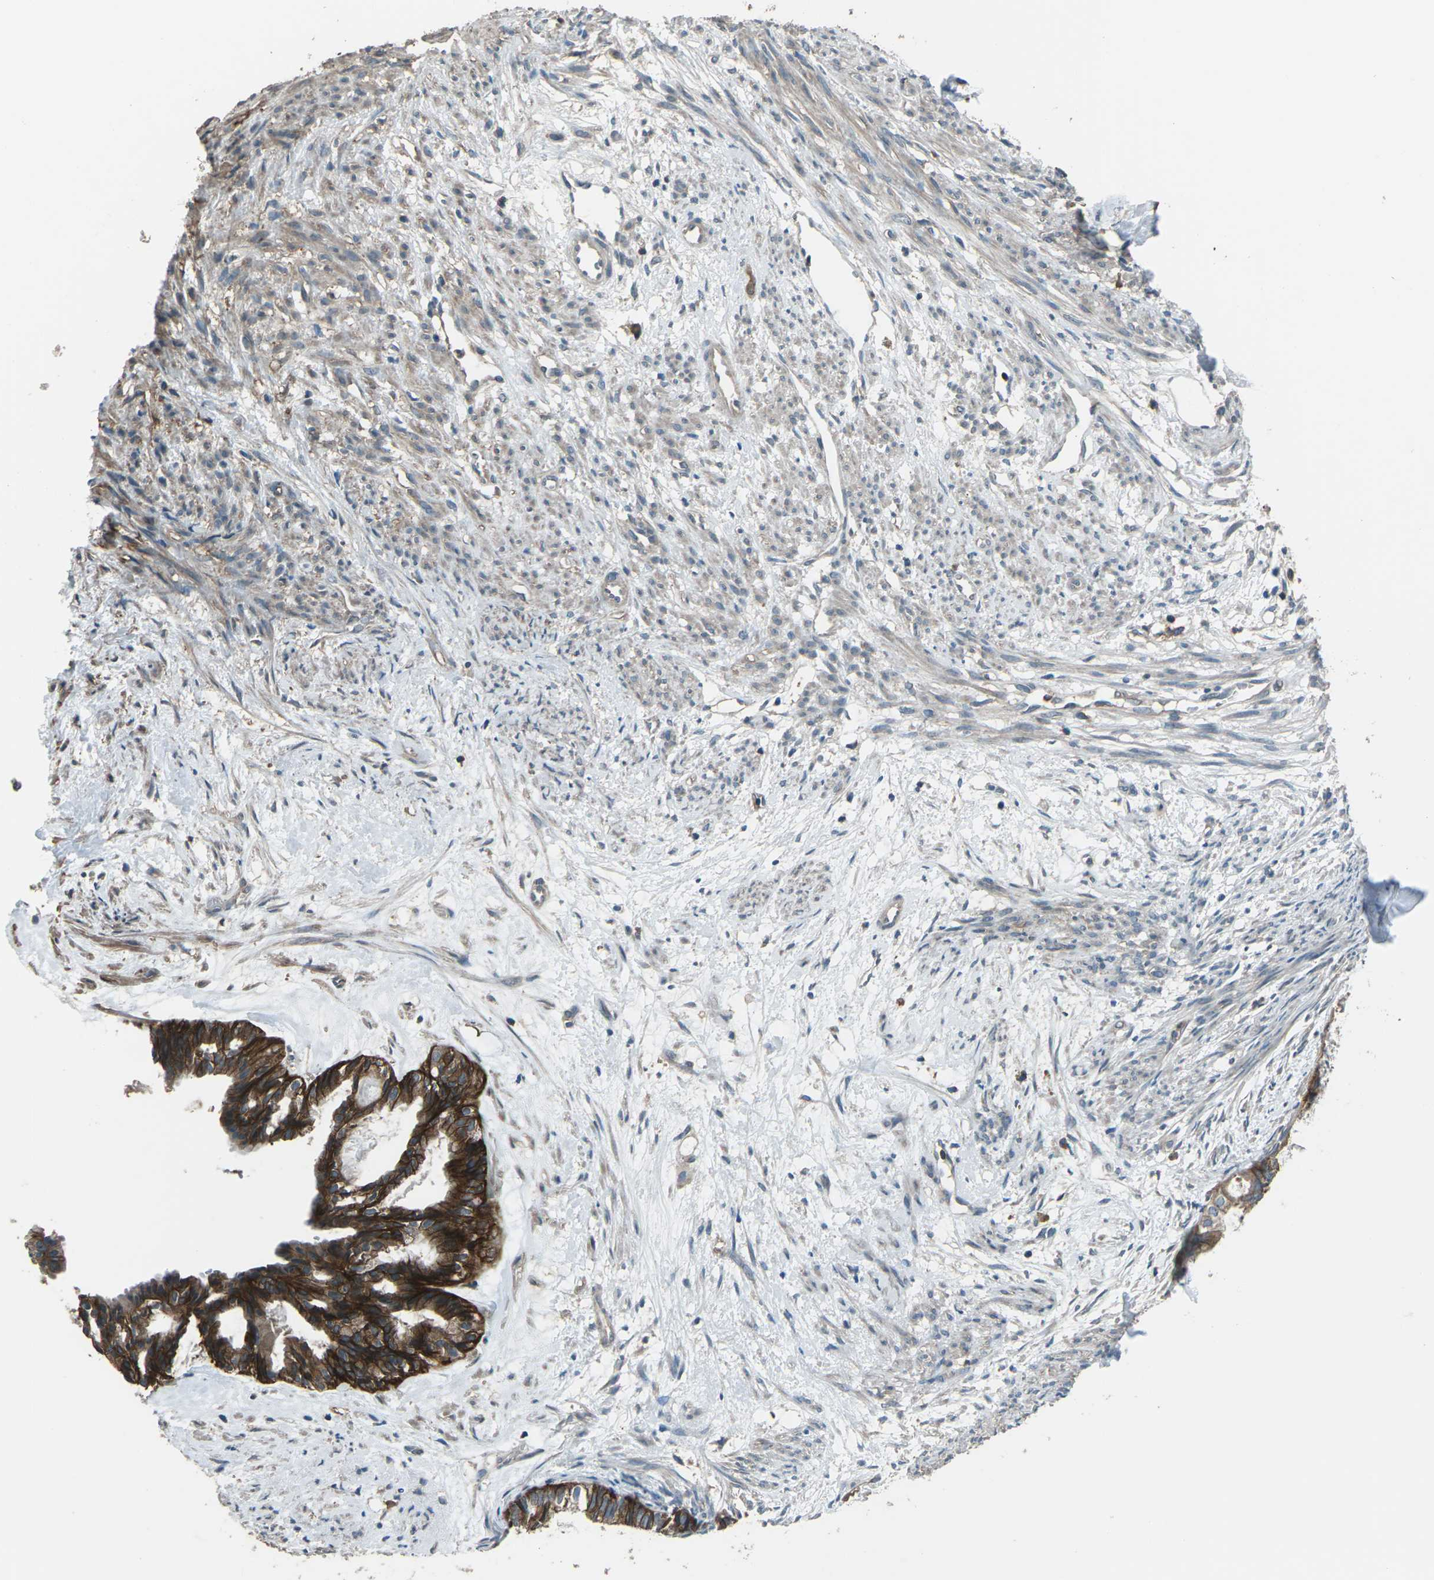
{"staining": {"intensity": "strong", "quantity": ">75%", "location": "cytoplasmic/membranous"}, "tissue": "cervical cancer", "cell_type": "Tumor cells", "image_type": "cancer", "snomed": [{"axis": "morphology", "description": "Normal tissue, NOS"}, {"axis": "morphology", "description": "Adenocarcinoma, NOS"}, {"axis": "topography", "description": "Cervix"}, {"axis": "topography", "description": "Endometrium"}], "caption": "Tumor cells show high levels of strong cytoplasmic/membranous staining in about >75% of cells in adenocarcinoma (cervical).", "gene": "CMTM4", "patient": {"sex": "female", "age": 86}}